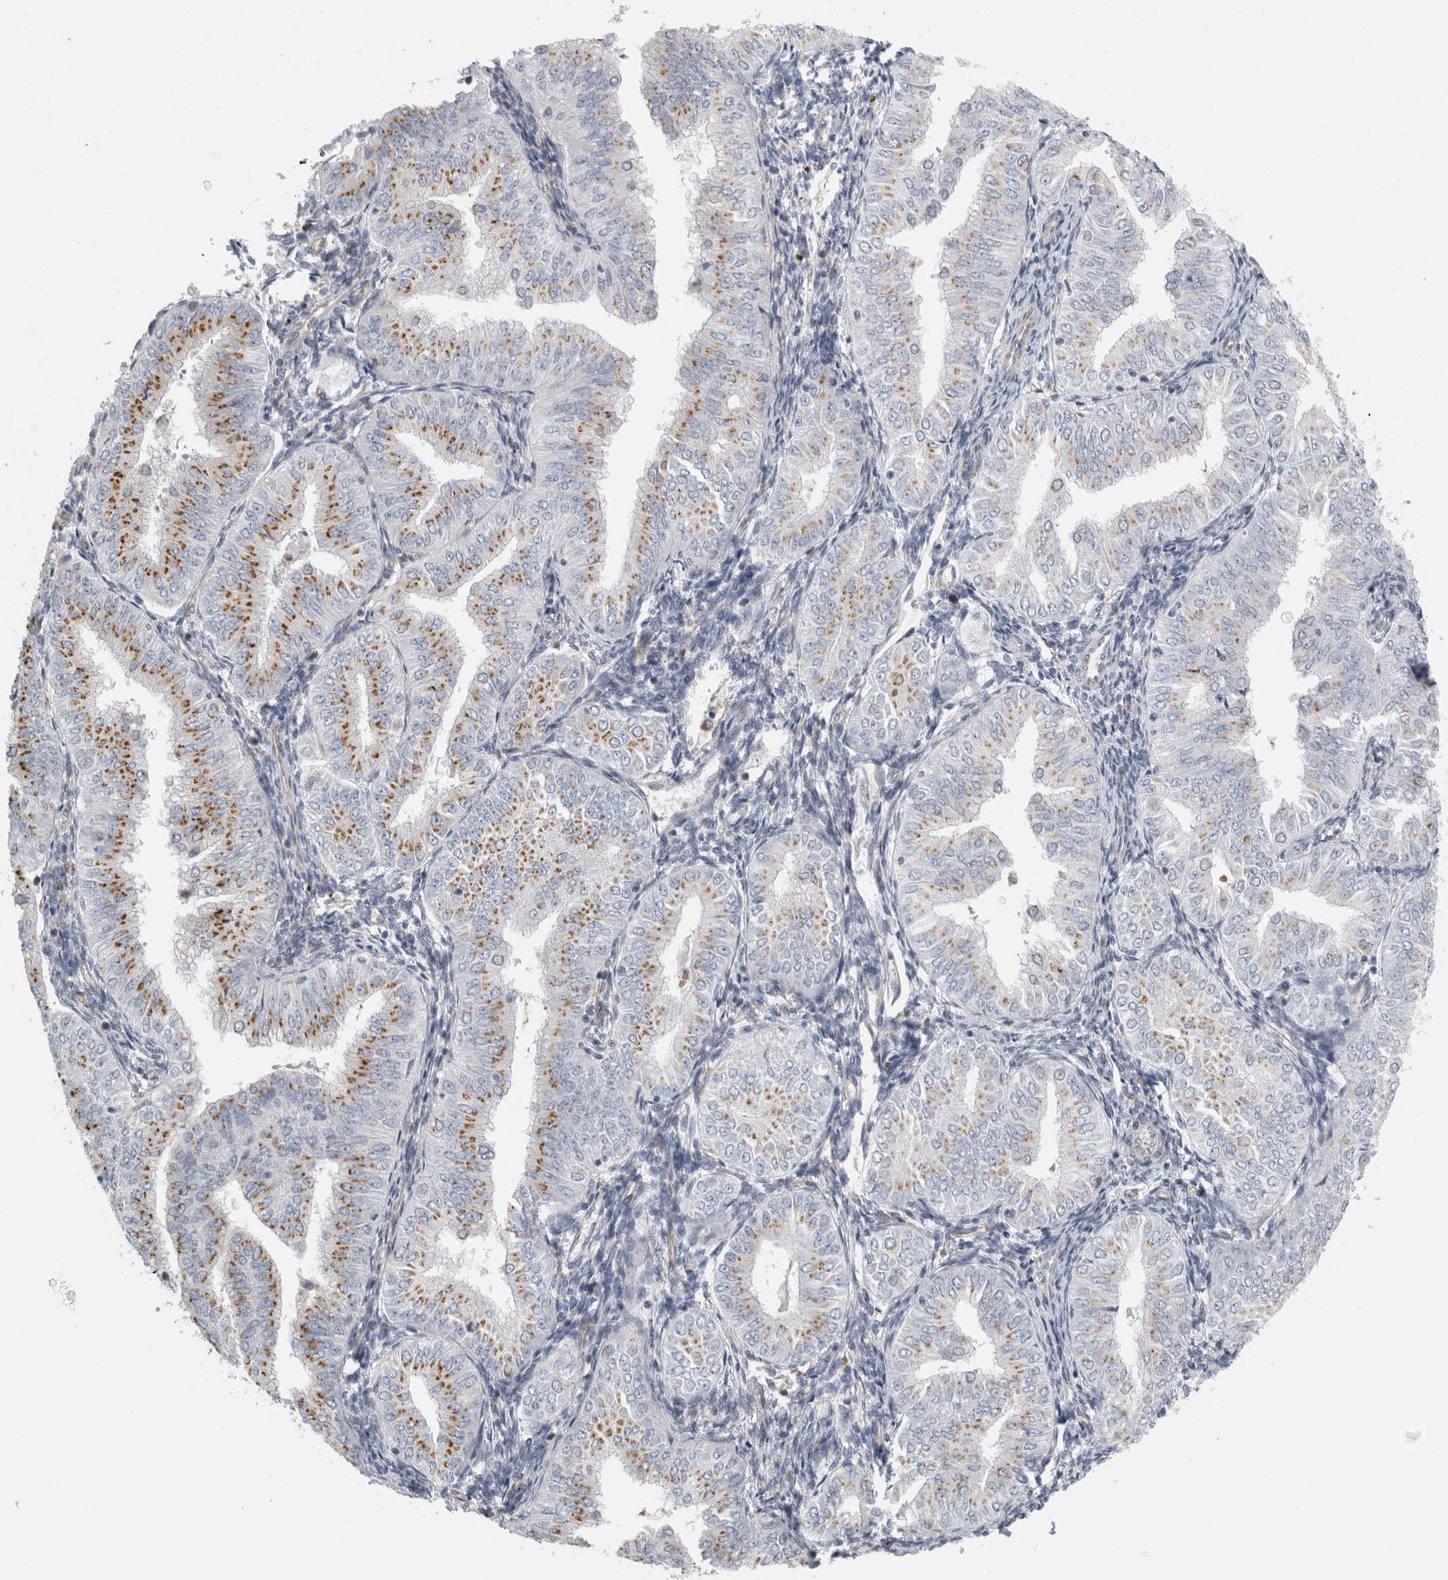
{"staining": {"intensity": "moderate", "quantity": ">75%", "location": "cytoplasmic/membranous"}, "tissue": "endometrial cancer", "cell_type": "Tumor cells", "image_type": "cancer", "snomed": [{"axis": "morphology", "description": "Normal tissue, NOS"}, {"axis": "morphology", "description": "Adenocarcinoma, NOS"}, {"axis": "topography", "description": "Endometrium"}], "caption": "Immunohistochemical staining of human endometrial adenocarcinoma exhibits medium levels of moderate cytoplasmic/membranous protein staining in approximately >75% of tumor cells. (brown staining indicates protein expression, while blue staining denotes nuclei).", "gene": "PEX6", "patient": {"sex": "female", "age": 53}}